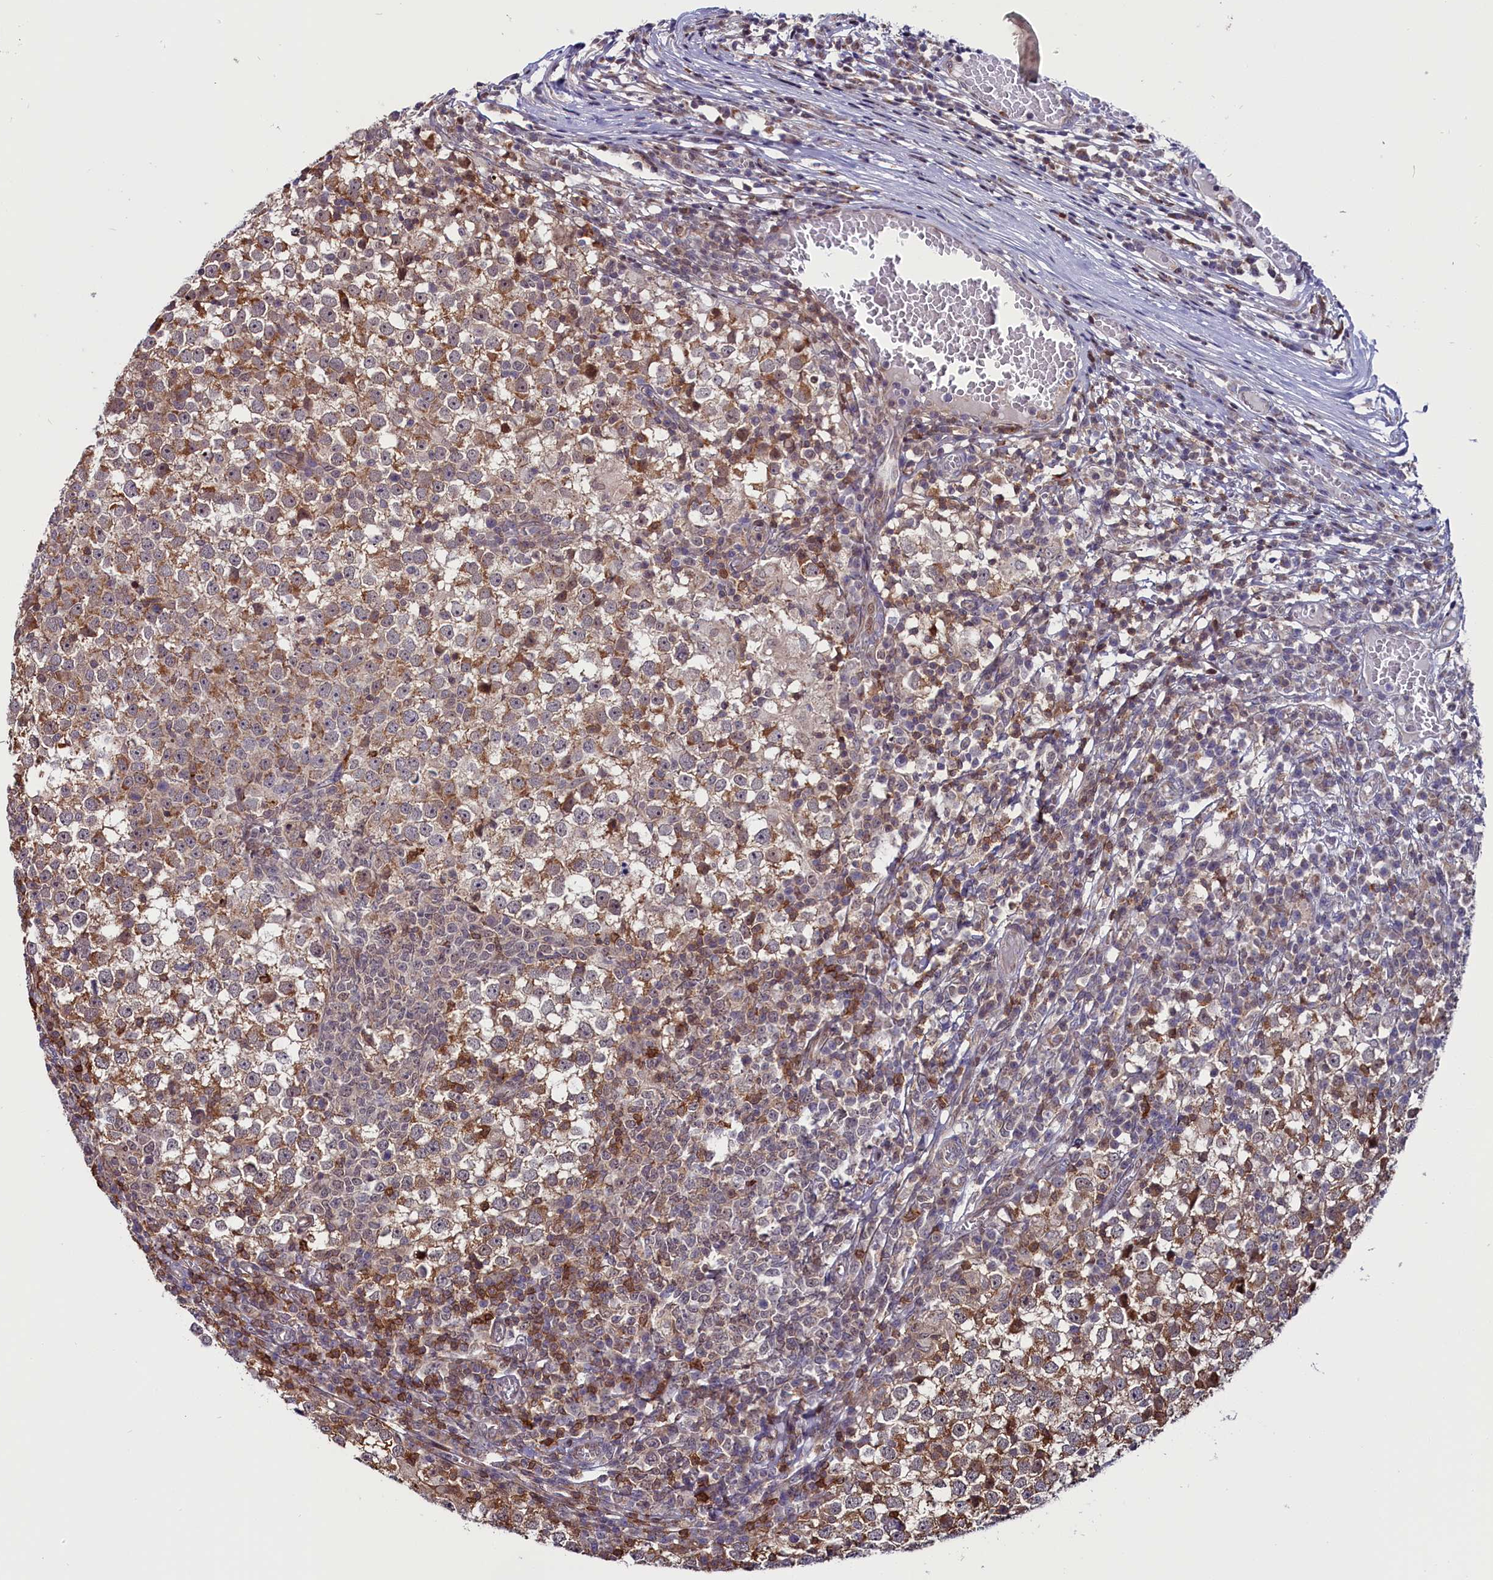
{"staining": {"intensity": "moderate", "quantity": "25%-75%", "location": "cytoplasmic/membranous"}, "tissue": "testis cancer", "cell_type": "Tumor cells", "image_type": "cancer", "snomed": [{"axis": "morphology", "description": "Seminoma, NOS"}, {"axis": "topography", "description": "Testis"}], "caption": "A brown stain highlights moderate cytoplasmic/membranous expression of a protein in human testis cancer (seminoma) tumor cells.", "gene": "CIAPIN1", "patient": {"sex": "male", "age": 65}}